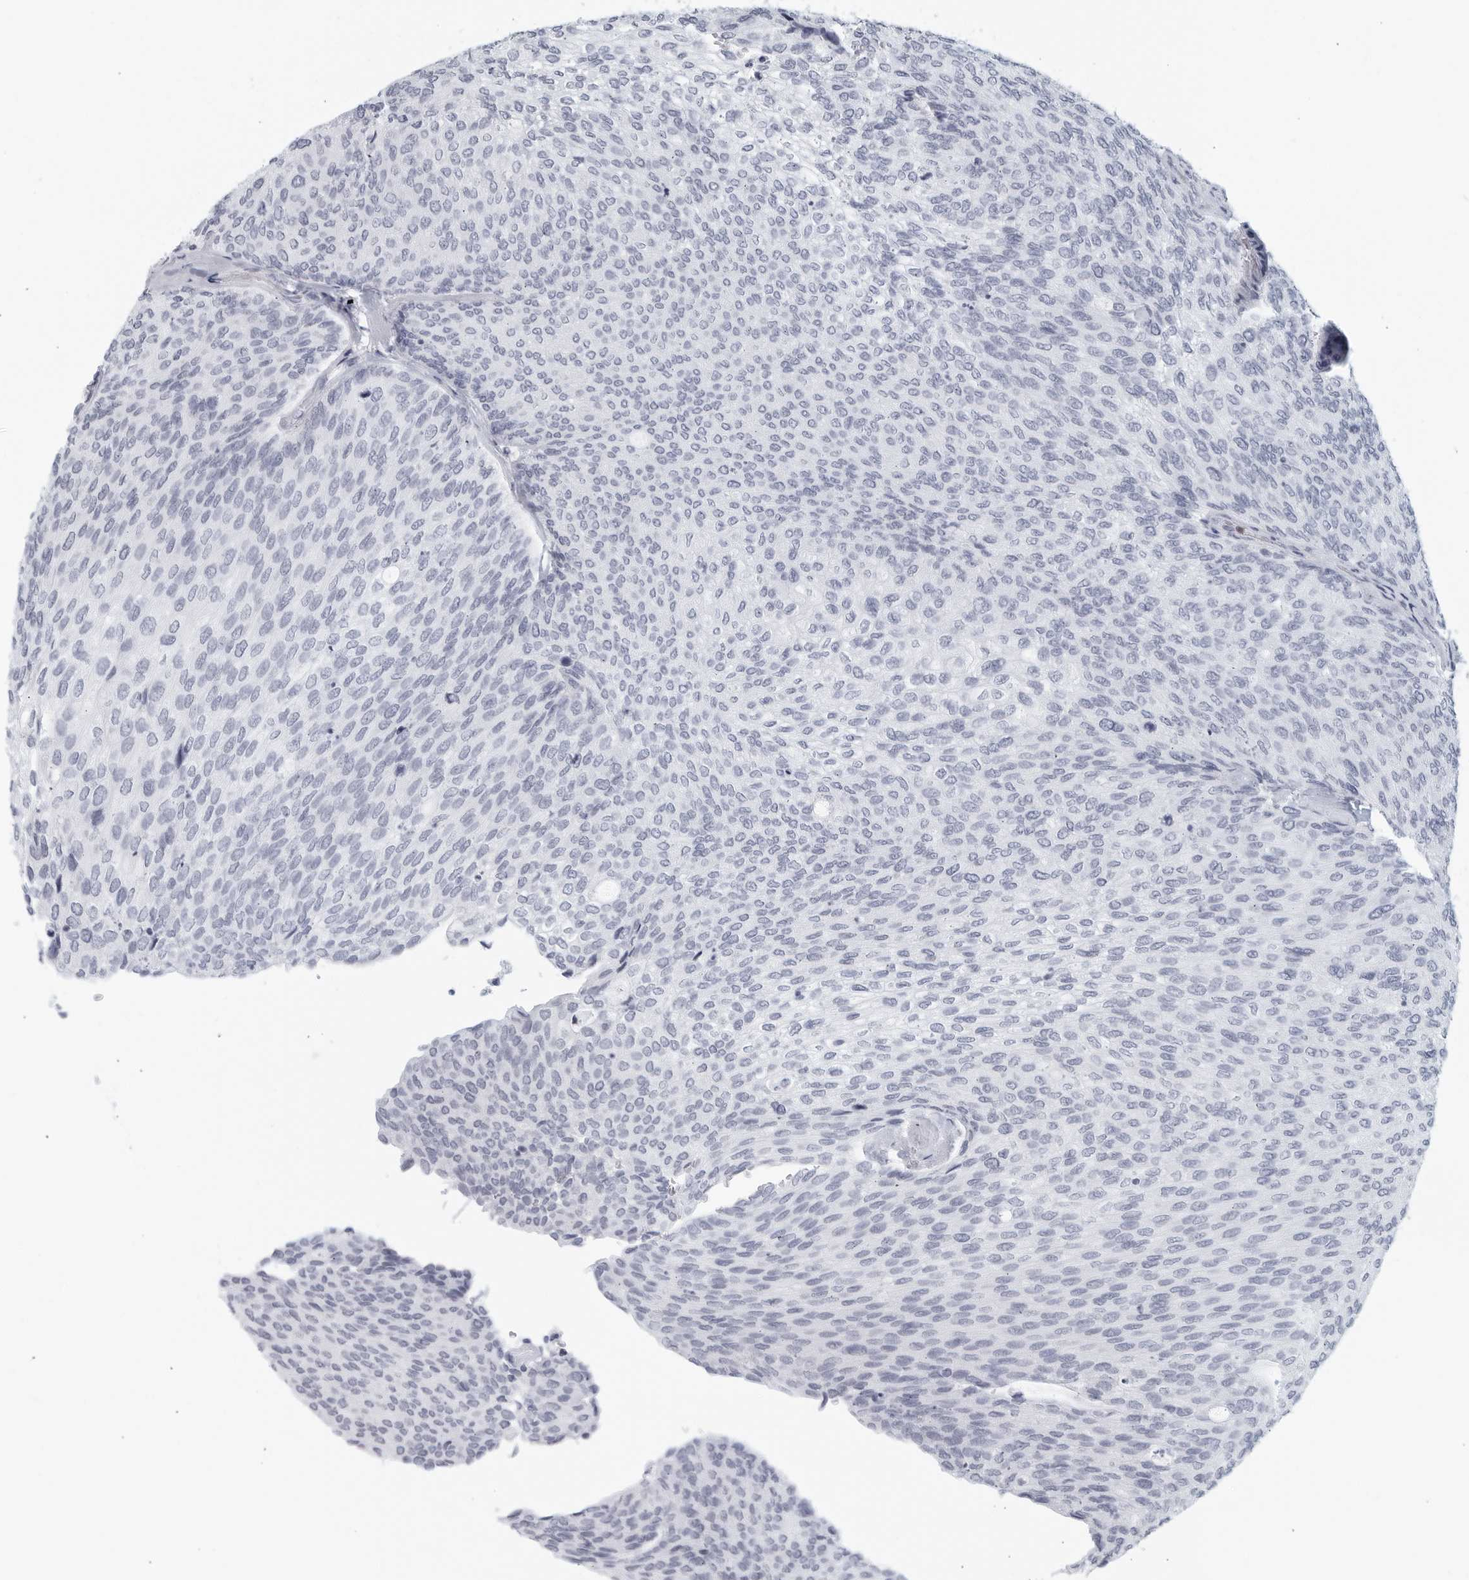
{"staining": {"intensity": "negative", "quantity": "none", "location": "none"}, "tissue": "urothelial cancer", "cell_type": "Tumor cells", "image_type": "cancer", "snomed": [{"axis": "morphology", "description": "Urothelial carcinoma, Low grade"}, {"axis": "topography", "description": "Urinary bladder"}], "caption": "This is an immunohistochemistry (IHC) histopathology image of human urothelial cancer. There is no staining in tumor cells.", "gene": "KLK7", "patient": {"sex": "female", "age": 79}}